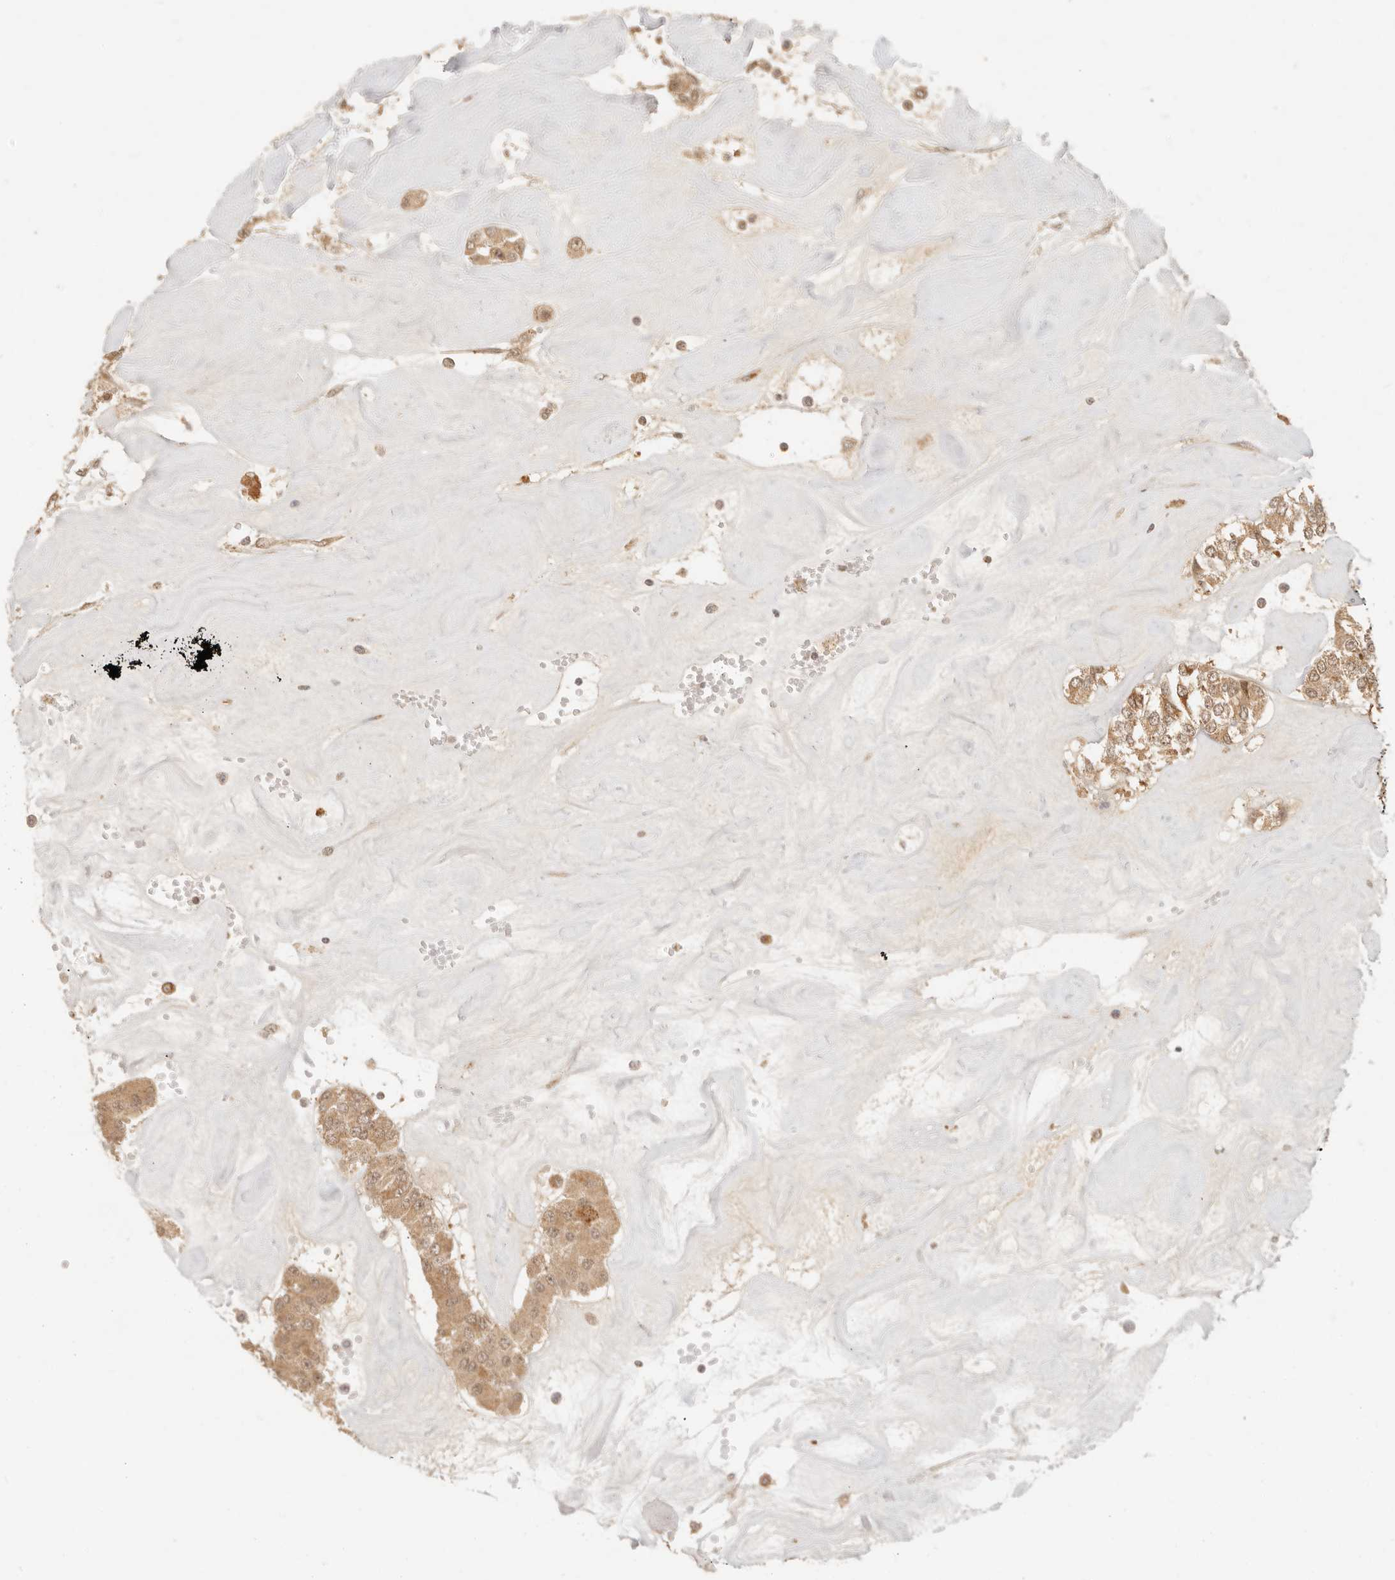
{"staining": {"intensity": "moderate", "quantity": ">75%", "location": "cytoplasmic/membranous,nuclear"}, "tissue": "carcinoid", "cell_type": "Tumor cells", "image_type": "cancer", "snomed": [{"axis": "morphology", "description": "Carcinoid, malignant, NOS"}, {"axis": "topography", "description": "Pancreas"}], "caption": "Immunohistochemical staining of human carcinoid (malignant) exhibits moderate cytoplasmic/membranous and nuclear protein expression in approximately >75% of tumor cells. (DAB = brown stain, brightfield microscopy at high magnification).", "gene": "INTS11", "patient": {"sex": "male", "age": 41}}